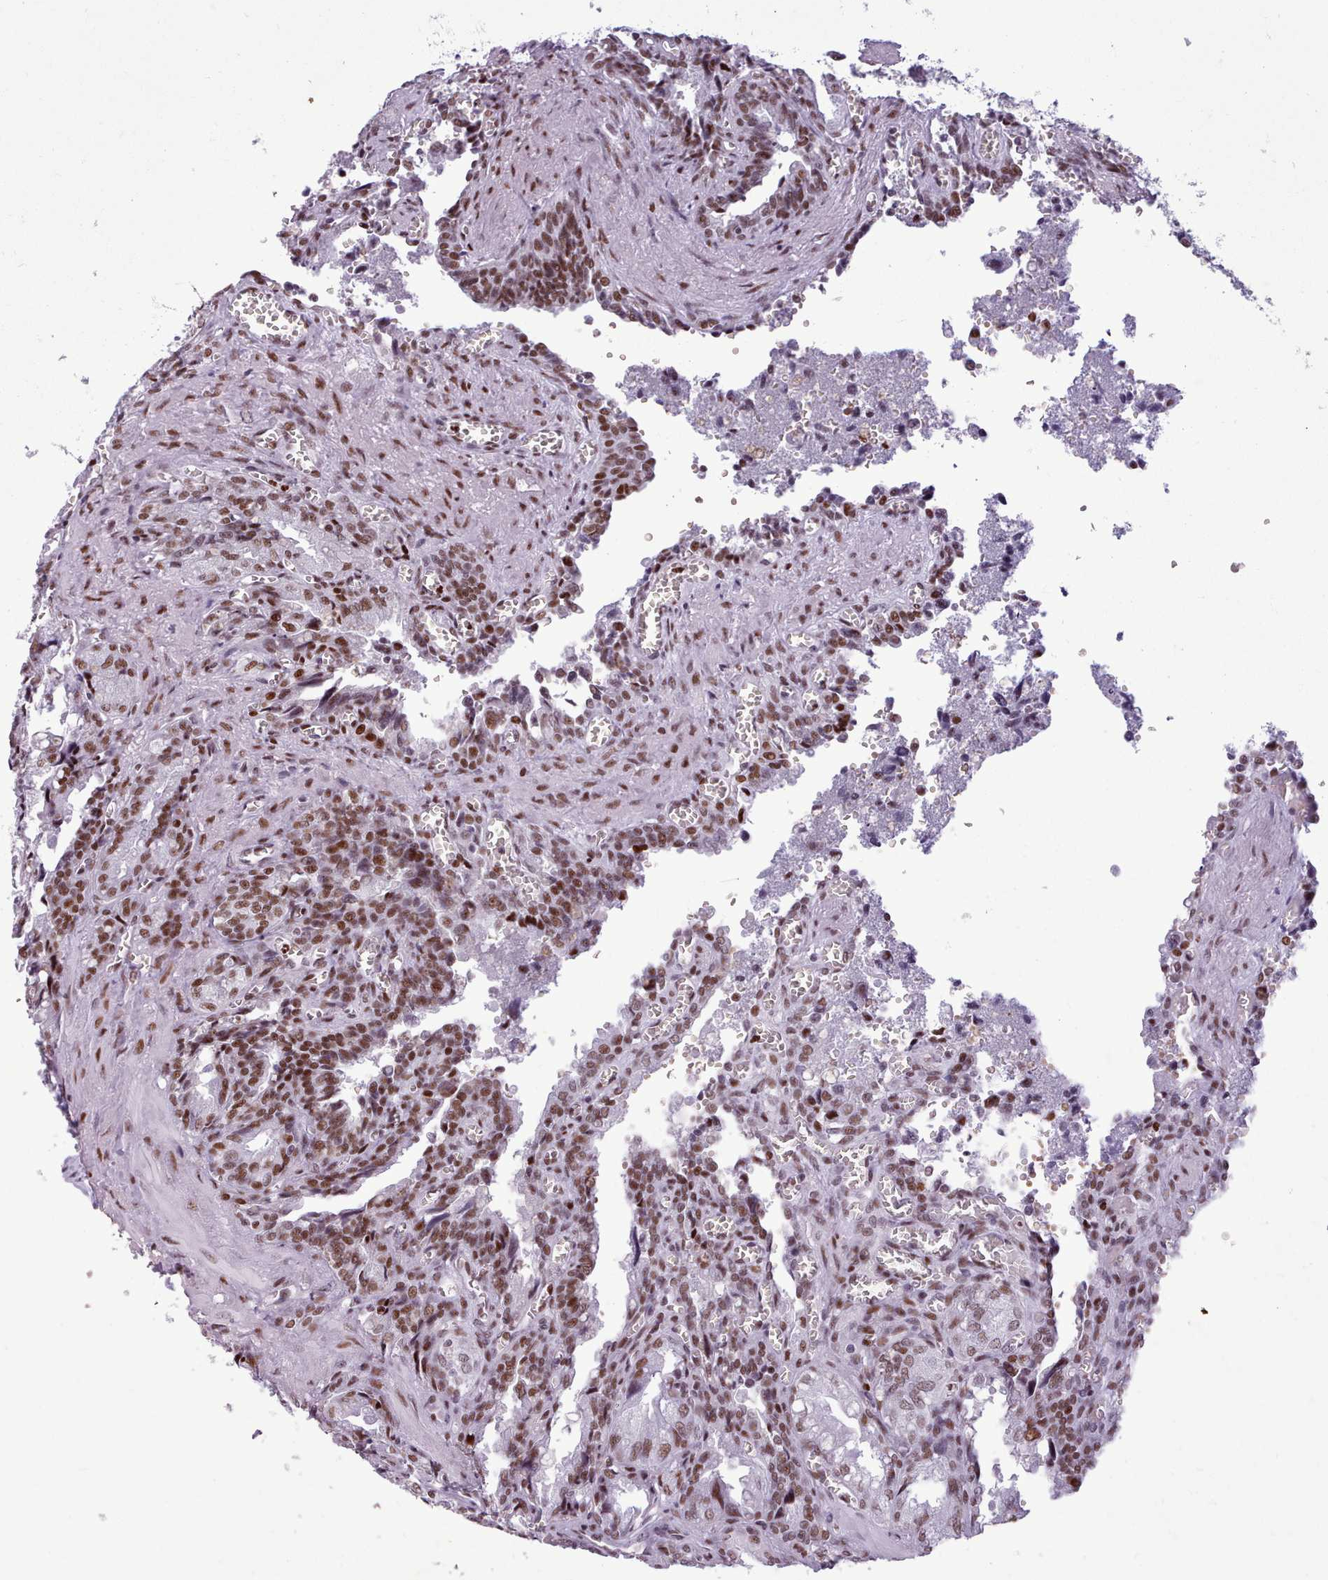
{"staining": {"intensity": "moderate", "quantity": ">75%", "location": "nuclear"}, "tissue": "seminal vesicle", "cell_type": "Glandular cells", "image_type": "normal", "snomed": [{"axis": "morphology", "description": "Normal tissue, NOS"}, {"axis": "topography", "description": "Seminal veicle"}], "caption": "IHC (DAB) staining of benign seminal vesicle exhibits moderate nuclear protein expression in approximately >75% of glandular cells.", "gene": "SRSF4", "patient": {"sex": "male", "age": 67}}